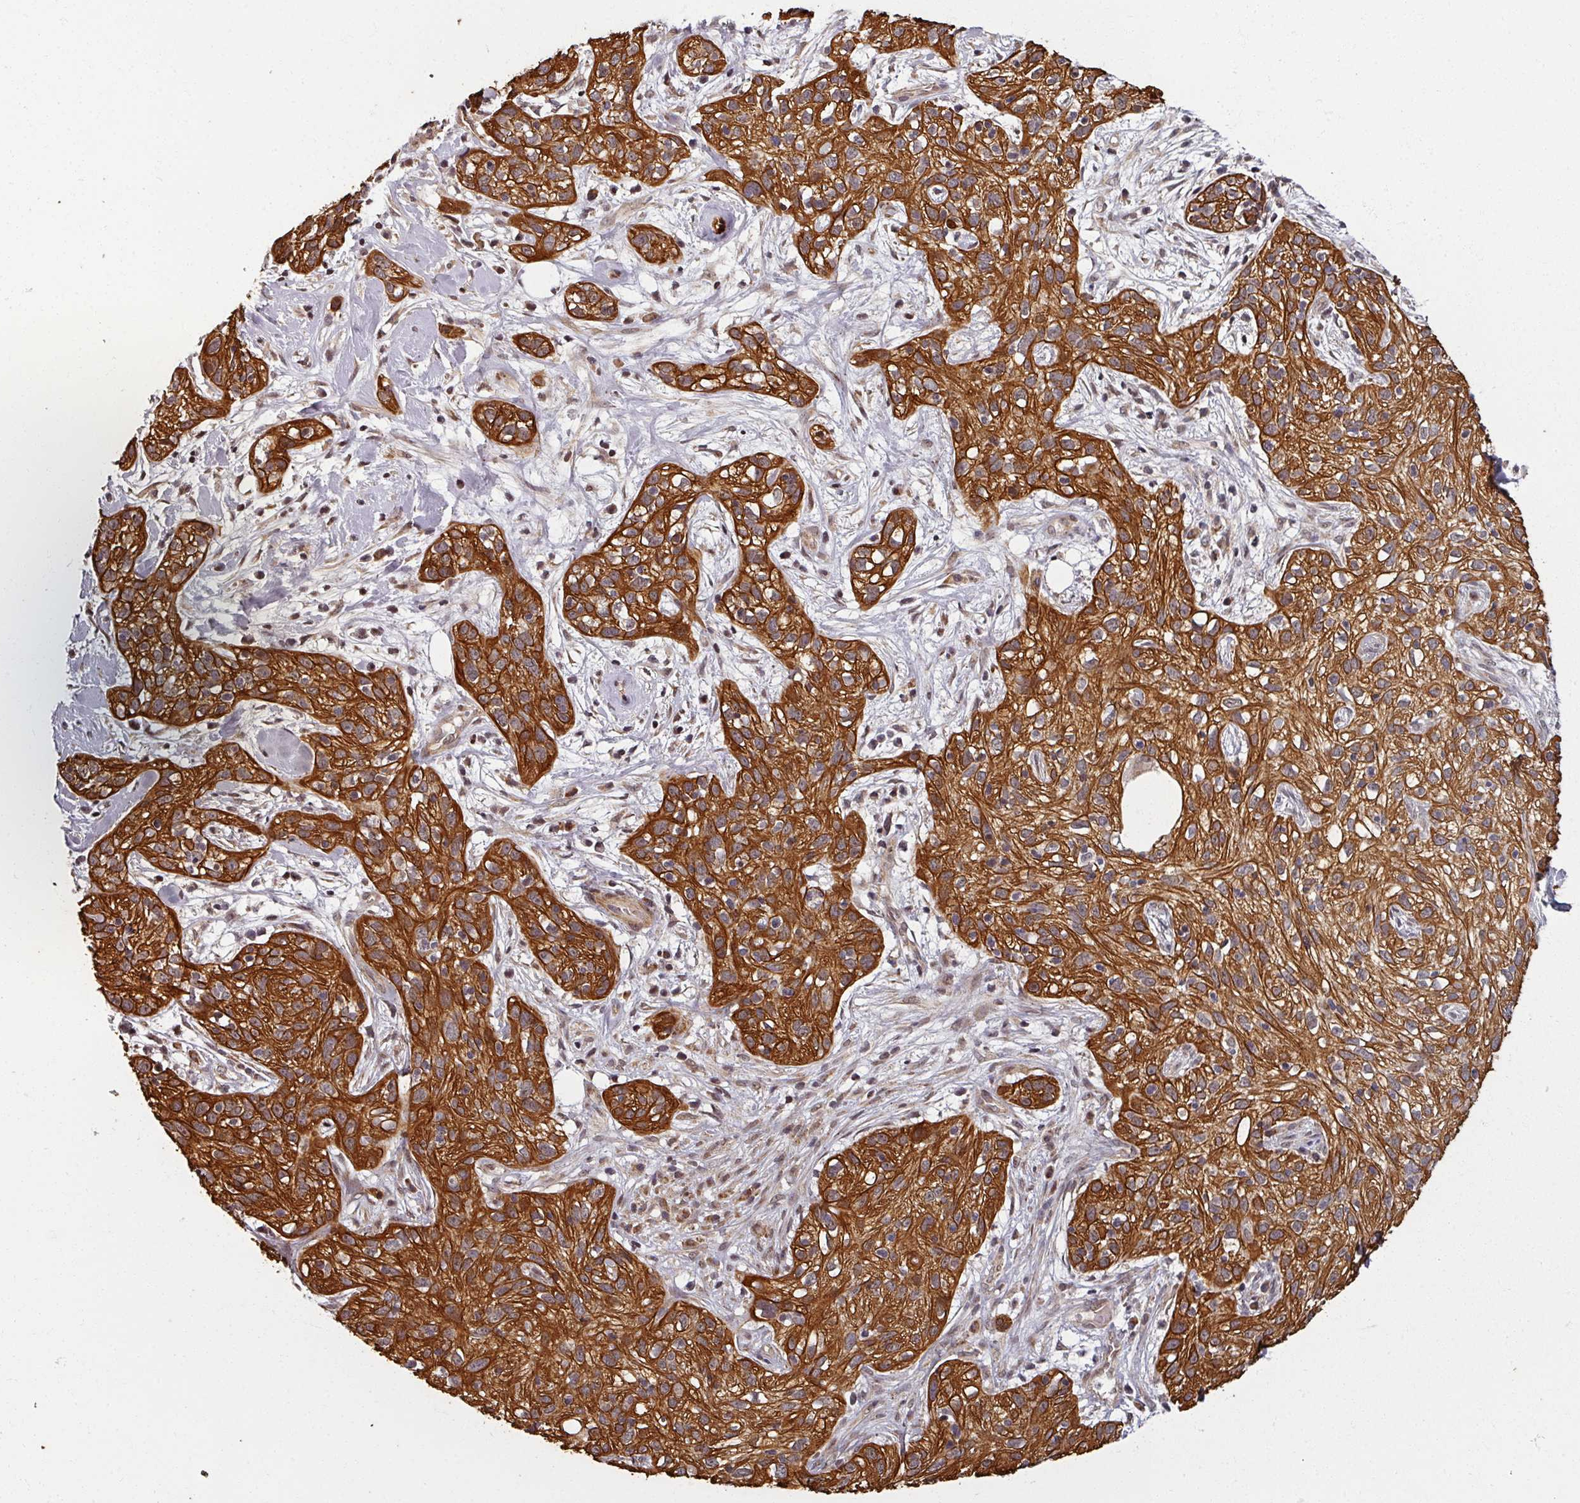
{"staining": {"intensity": "strong", "quantity": ">75%", "location": "cytoplasmic/membranous"}, "tissue": "skin cancer", "cell_type": "Tumor cells", "image_type": "cancer", "snomed": [{"axis": "morphology", "description": "Squamous cell carcinoma, NOS"}, {"axis": "topography", "description": "Skin"}], "caption": "Immunohistochemistry (IHC) photomicrograph of neoplastic tissue: human squamous cell carcinoma (skin) stained using immunohistochemistry reveals high levels of strong protein expression localized specifically in the cytoplasmic/membranous of tumor cells, appearing as a cytoplasmic/membranous brown color.", "gene": "SWI5", "patient": {"sex": "male", "age": 82}}